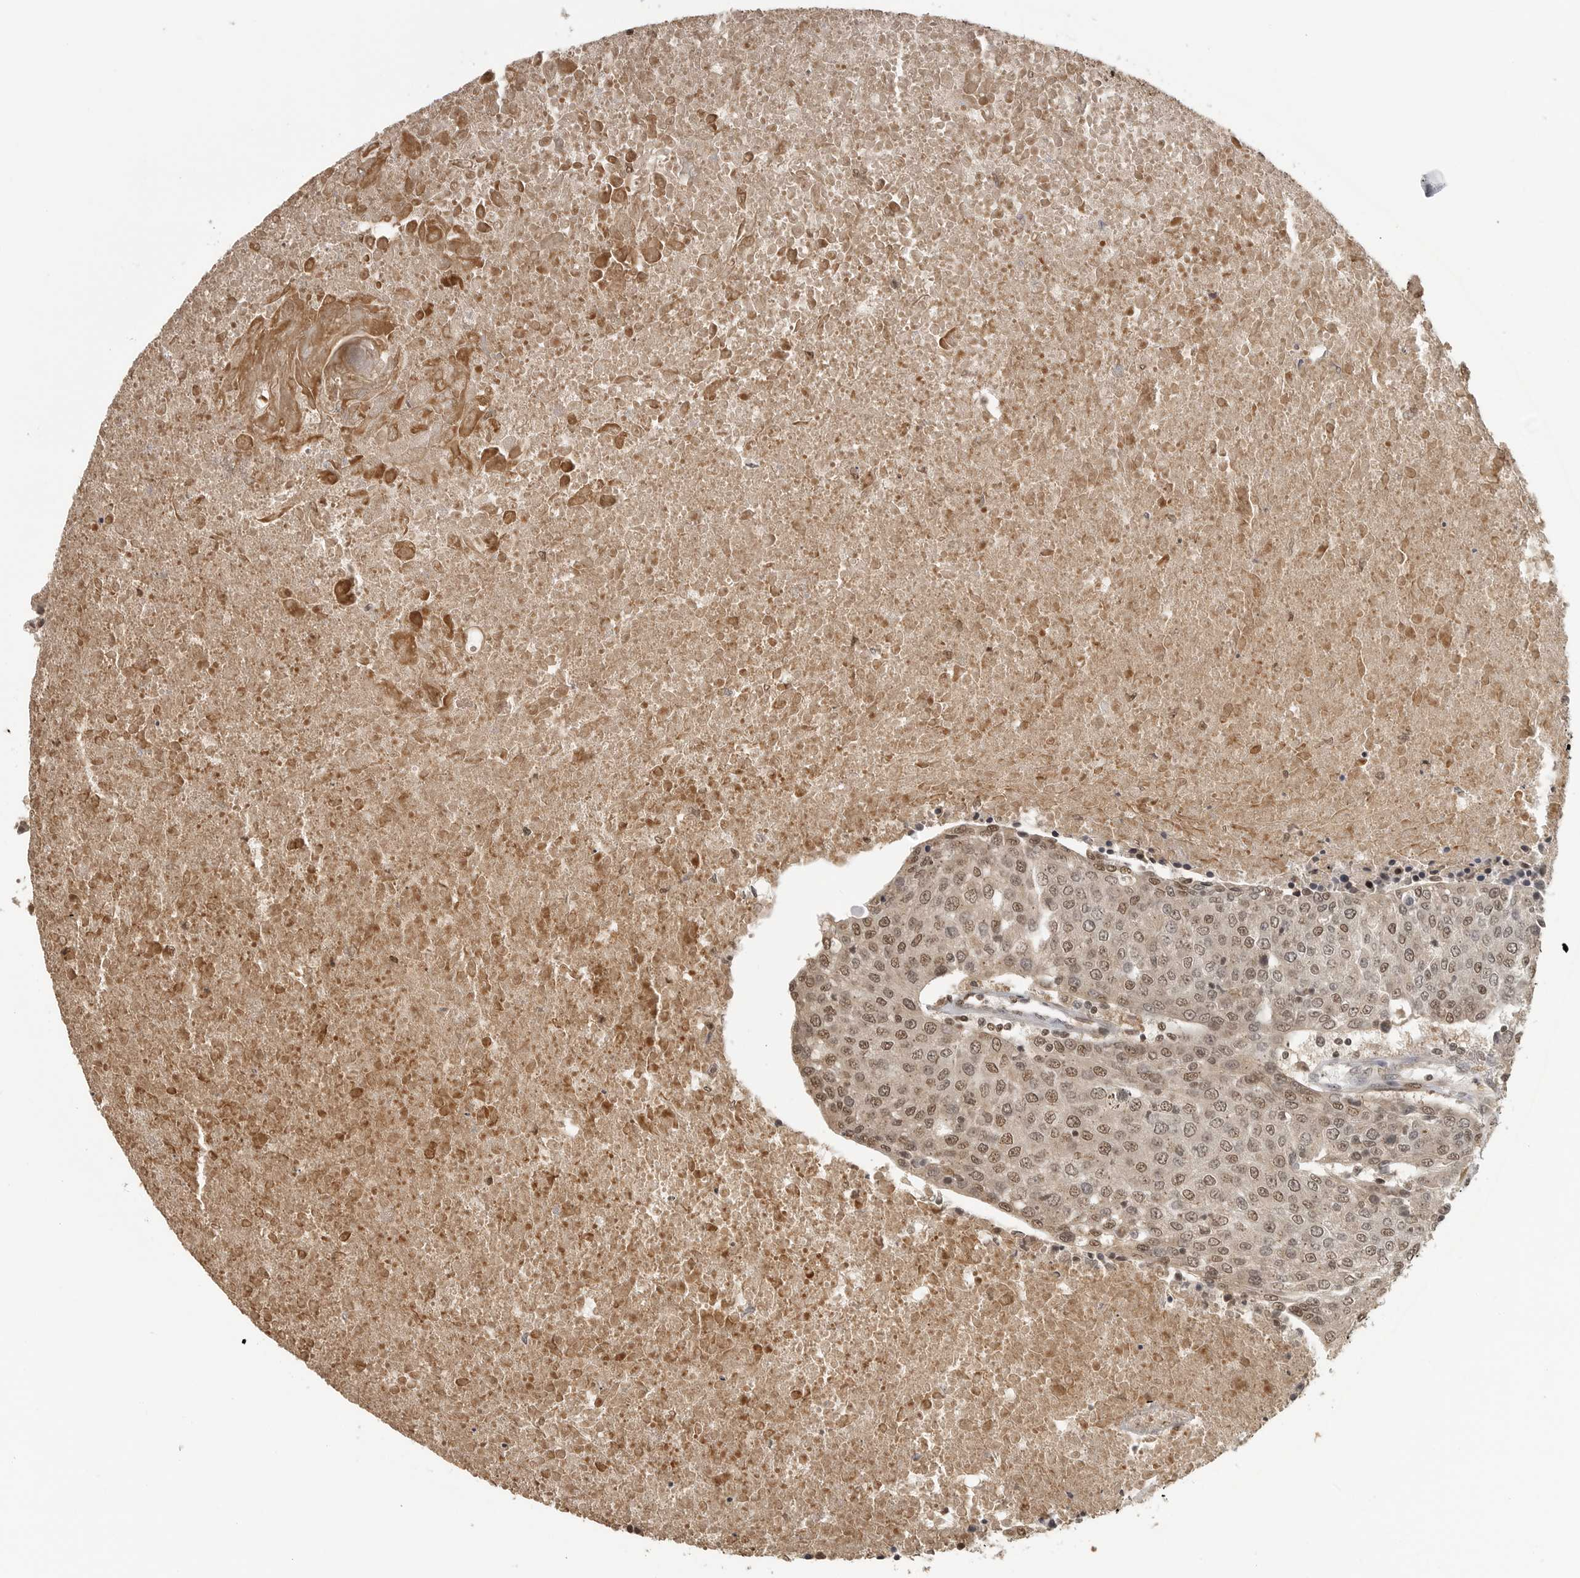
{"staining": {"intensity": "moderate", "quantity": ">75%", "location": "nuclear"}, "tissue": "urothelial cancer", "cell_type": "Tumor cells", "image_type": "cancer", "snomed": [{"axis": "morphology", "description": "Urothelial carcinoma, High grade"}, {"axis": "topography", "description": "Urinary bladder"}], "caption": "There is medium levels of moderate nuclear staining in tumor cells of urothelial cancer, as demonstrated by immunohistochemical staining (brown color).", "gene": "CLOCK", "patient": {"sex": "female", "age": 85}}